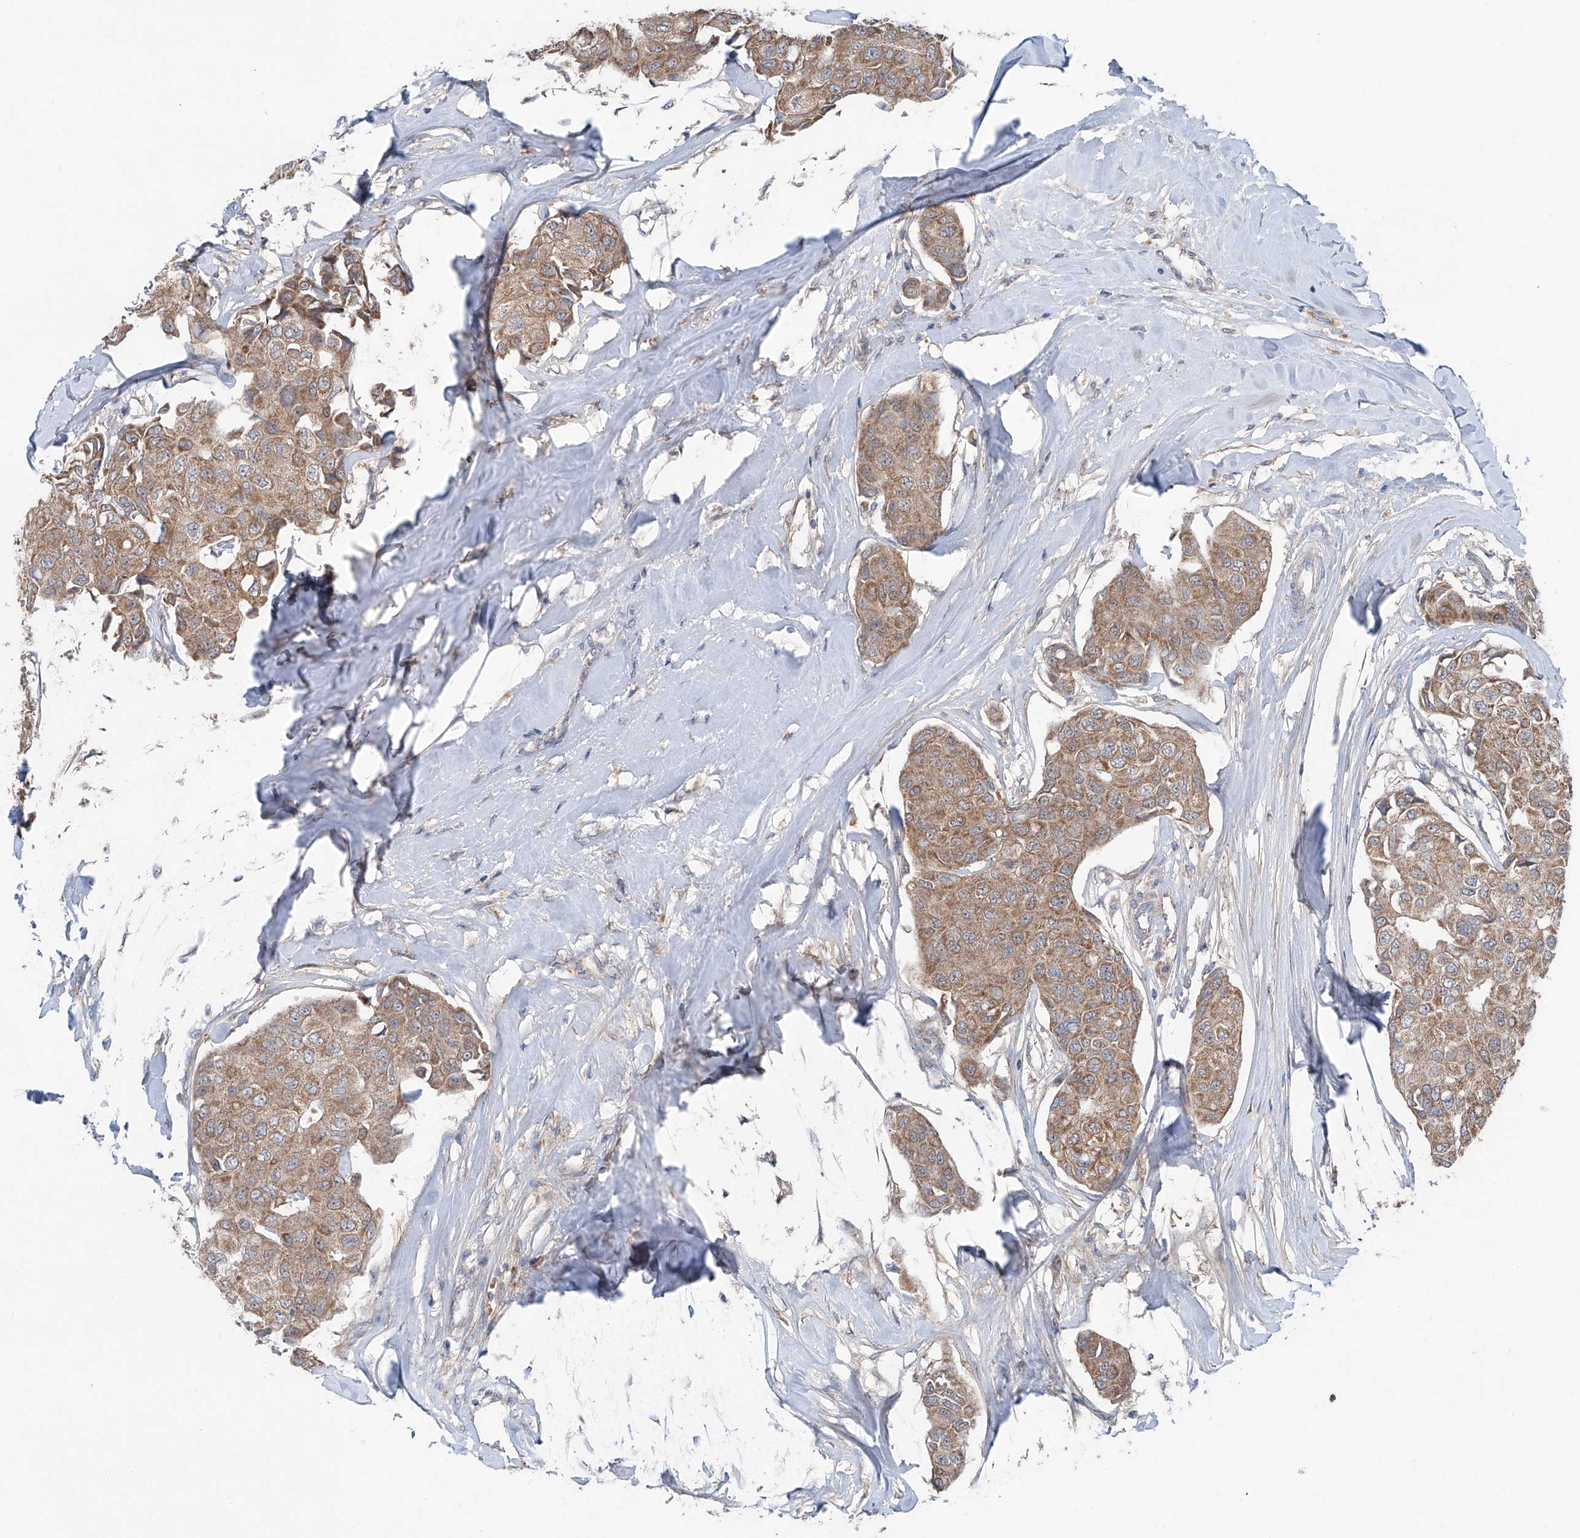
{"staining": {"intensity": "moderate", "quantity": ">75%", "location": "cytoplasmic/membranous"}, "tissue": "breast cancer", "cell_type": "Tumor cells", "image_type": "cancer", "snomed": [{"axis": "morphology", "description": "Duct carcinoma"}, {"axis": "topography", "description": "Breast"}], "caption": "Human breast cancer (infiltrating ductal carcinoma) stained for a protein (brown) demonstrates moderate cytoplasmic/membranous positive staining in approximately >75% of tumor cells.", "gene": "SIX4", "patient": {"sex": "female", "age": 80}}